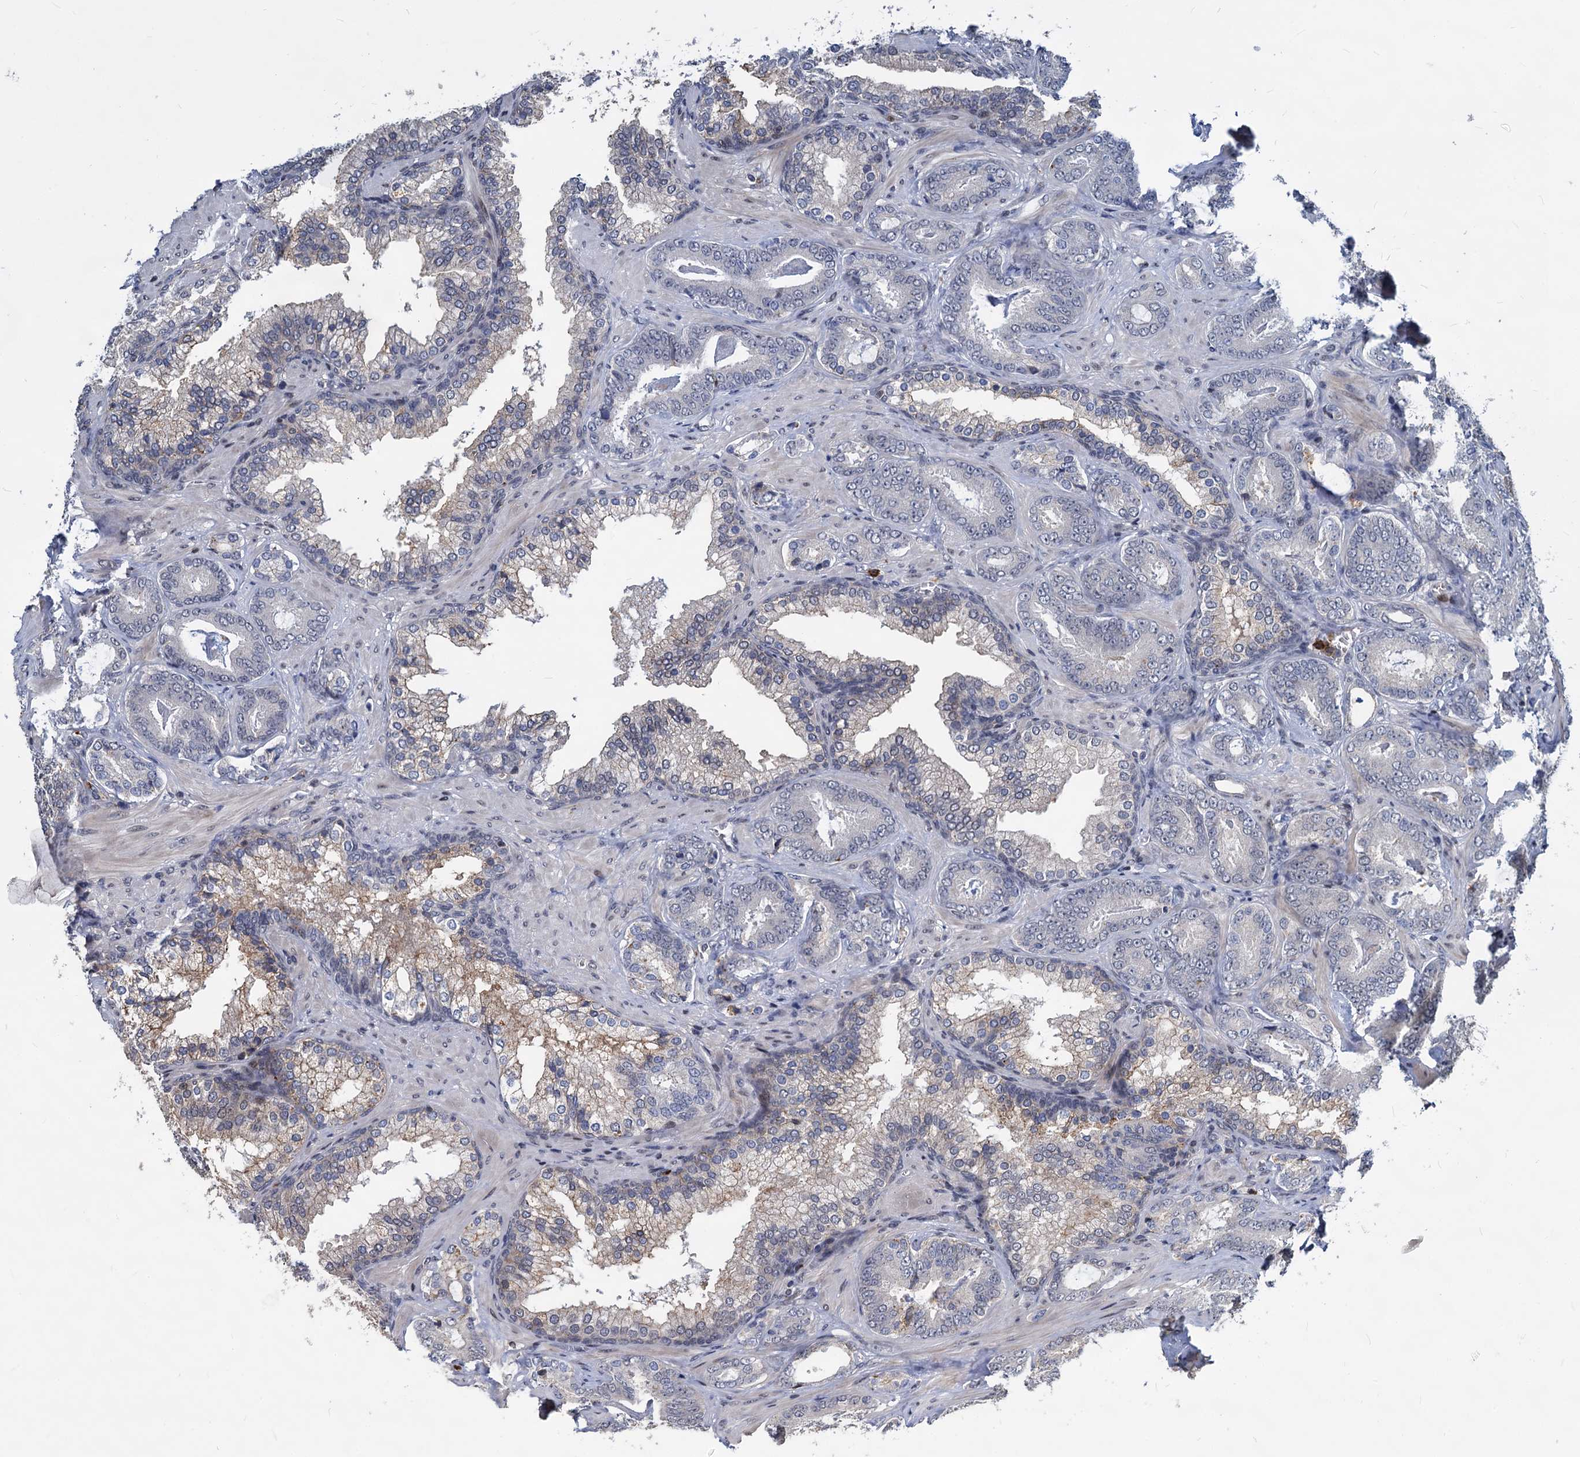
{"staining": {"intensity": "weak", "quantity": "<25%", "location": "cytoplasmic/membranous"}, "tissue": "prostate cancer", "cell_type": "Tumor cells", "image_type": "cancer", "snomed": [{"axis": "morphology", "description": "Adenocarcinoma, Low grade"}, {"axis": "topography", "description": "Prostate"}], "caption": "An immunohistochemistry (IHC) micrograph of prostate adenocarcinoma (low-grade) is shown. There is no staining in tumor cells of prostate adenocarcinoma (low-grade).", "gene": "ATG101", "patient": {"sex": "male", "age": 60}}